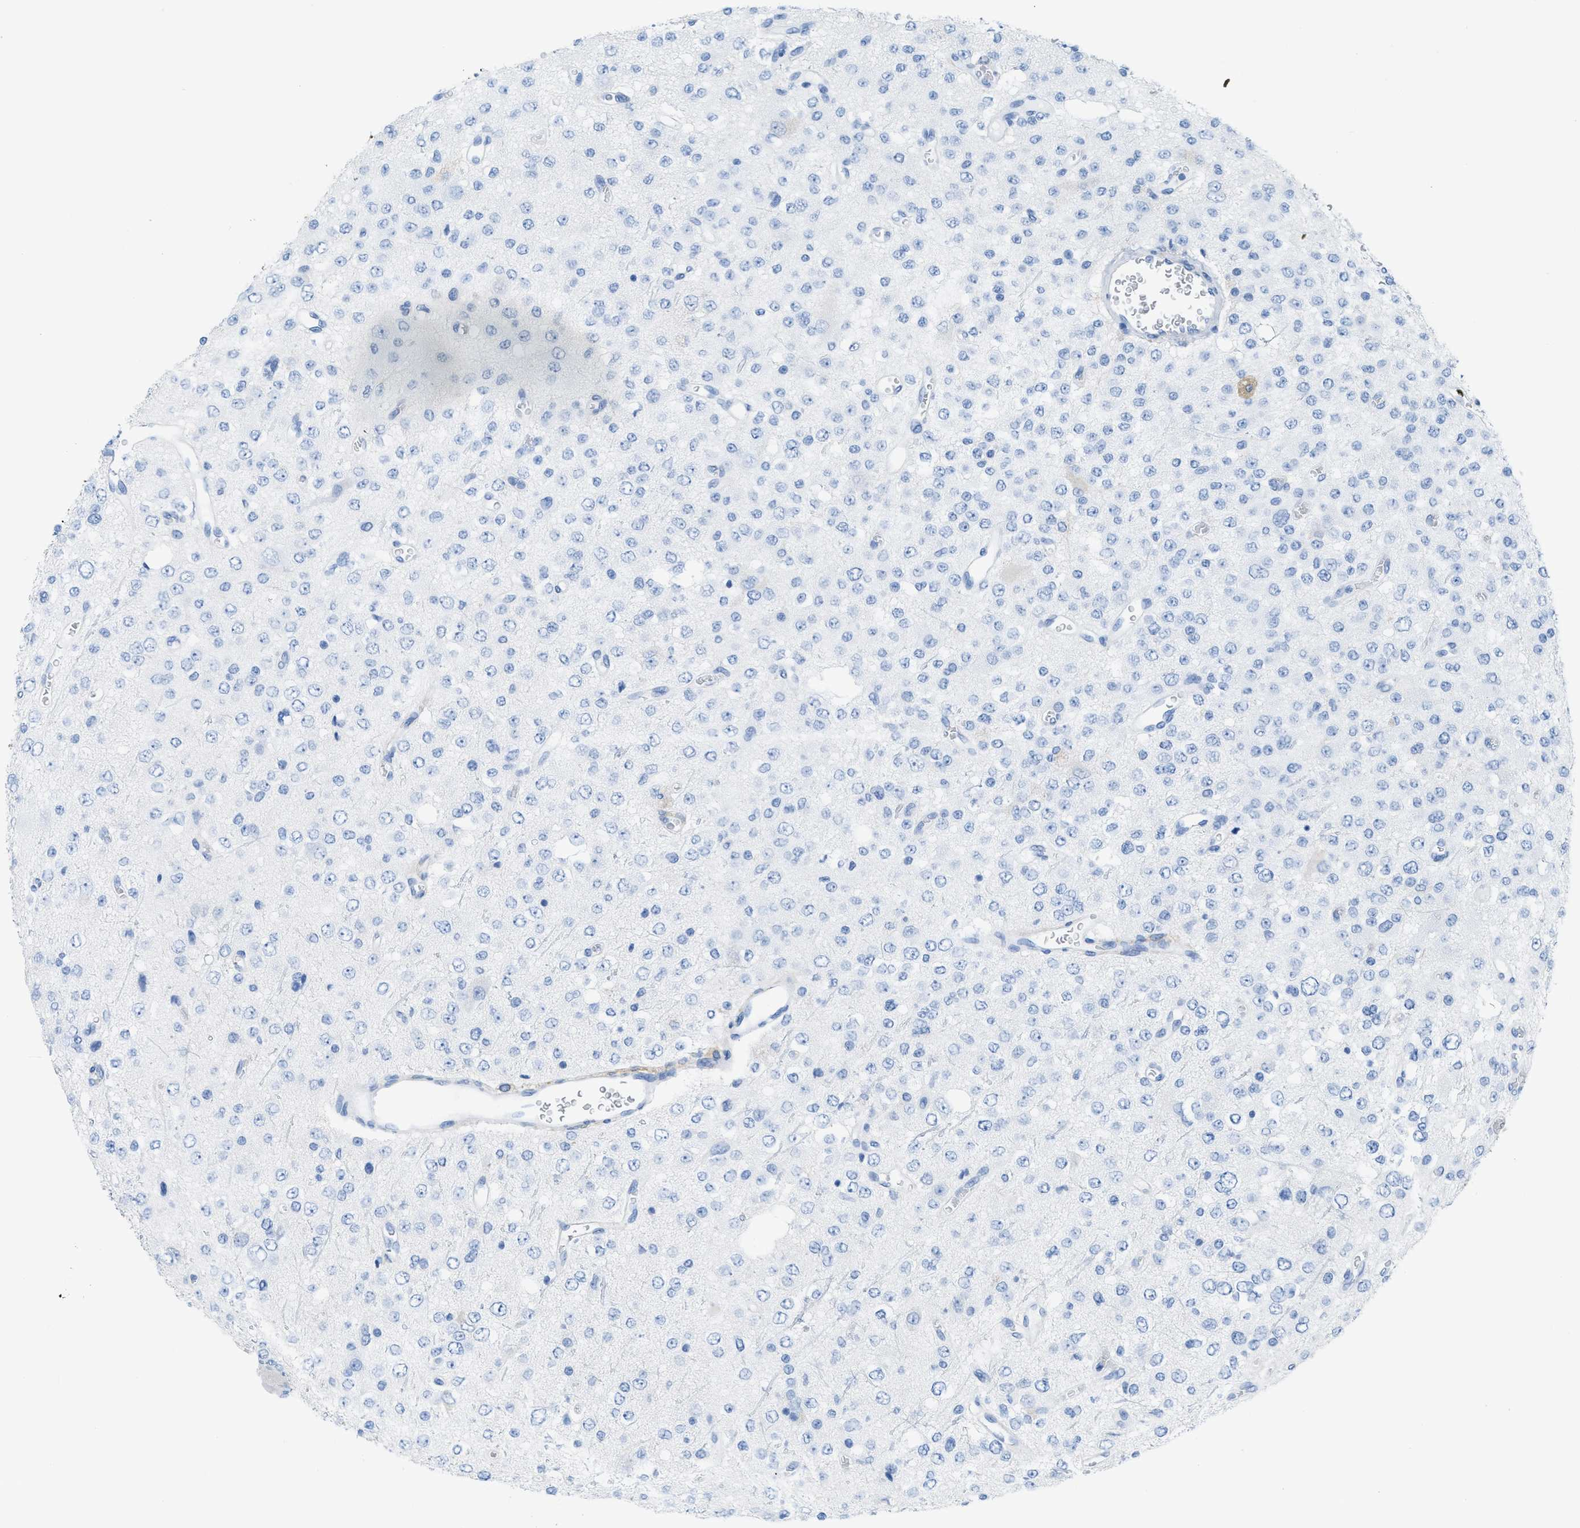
{"staining": {"intensity": "negative", "quantity": "none", "location": "none"}, "tissue": "glioma", "cell_type": "Tumor cells", "image_type": "cancer", "snomed": [{"axis": "morphology", "description": "Glioma, malignant, Low grade"}, {"axis": "topography", "description": "Brain"}], "caption": "Tumor cells are negative for protein expression in human glioma. (Stains: DAB (3,3'-diaminobenzidine) IHC with hematoxylin counter stain, Microscopy: brightfield microscopy at high magnification).", "gene": "ASGR1", "patient": {"sex": "male", "age": 38}}